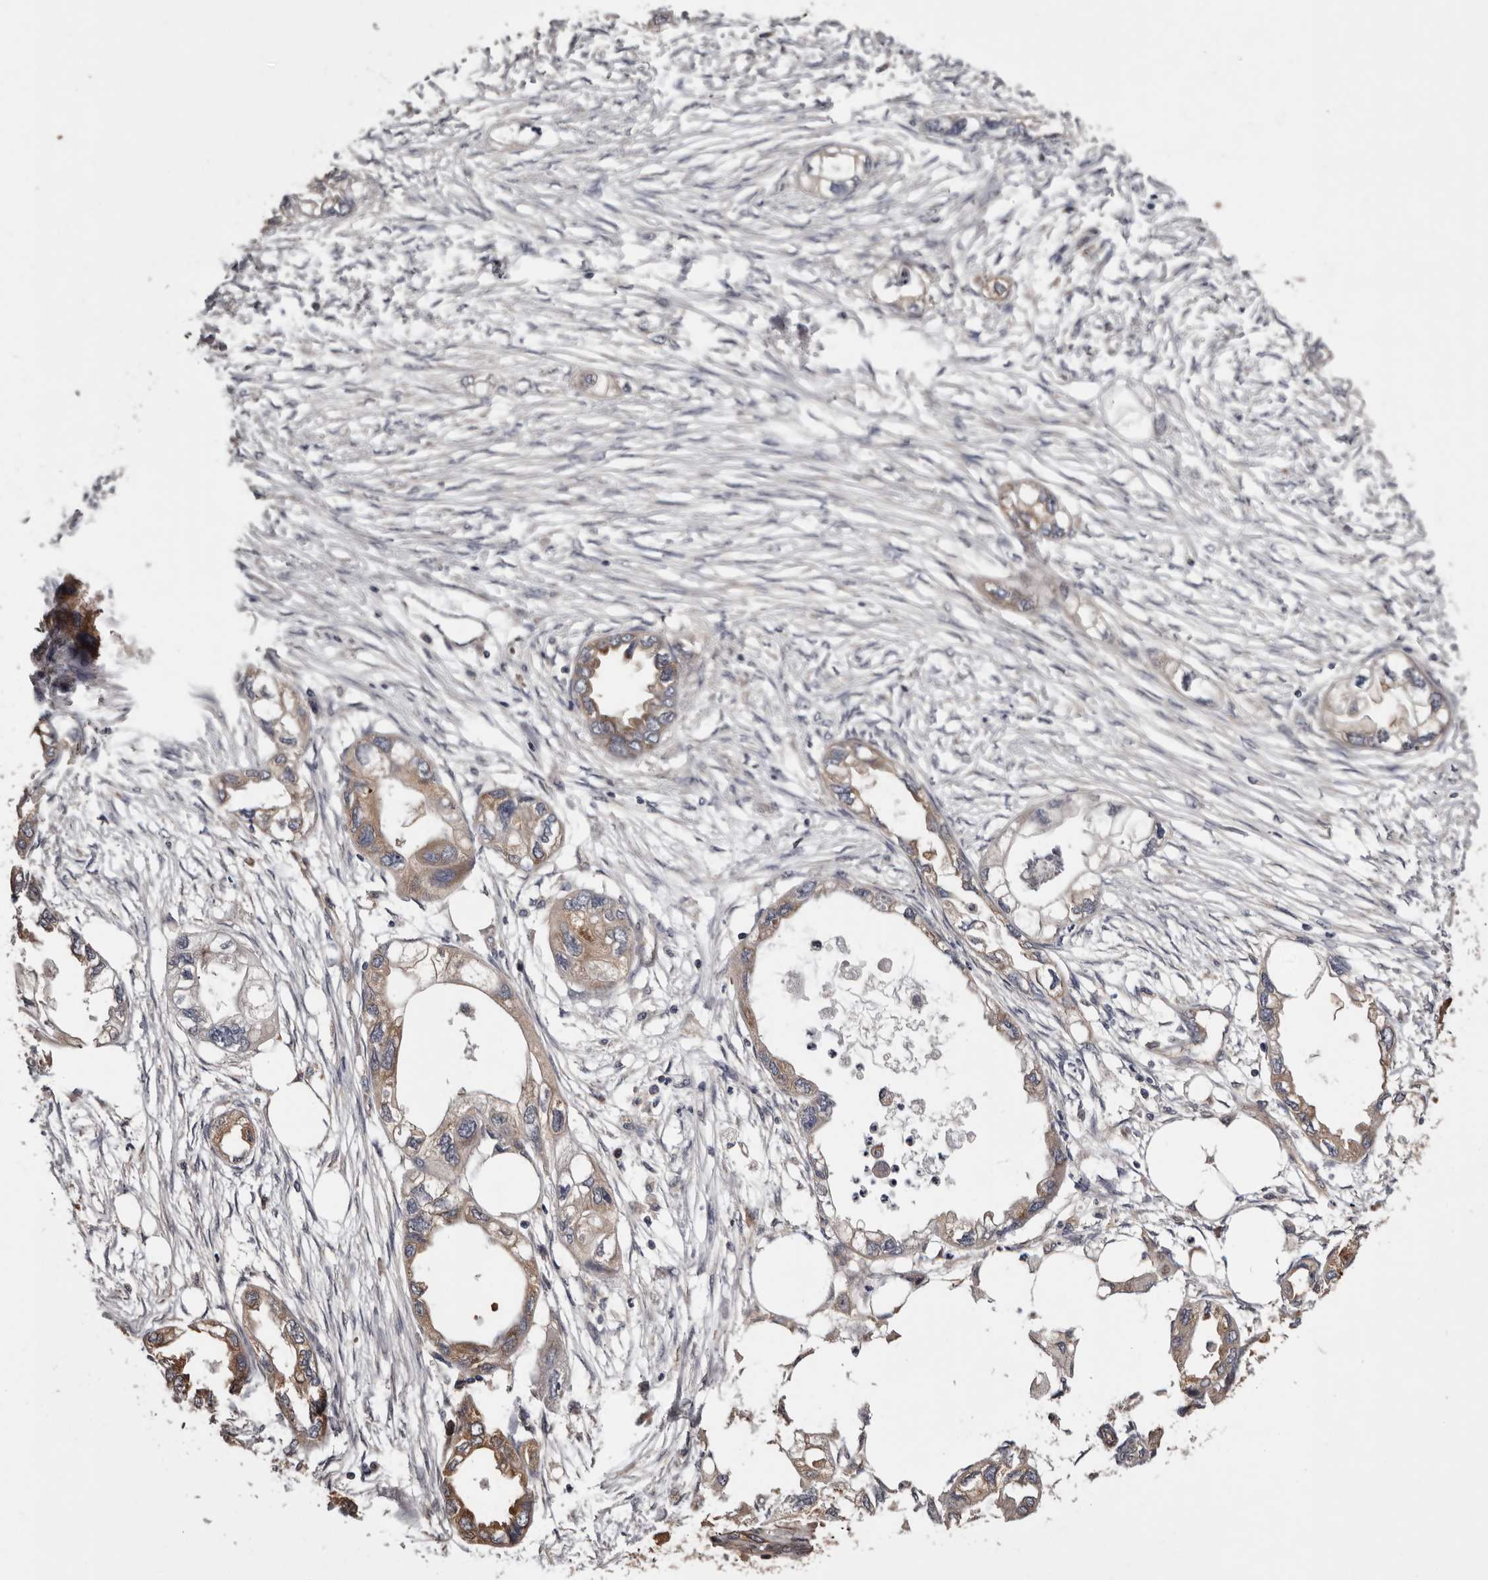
{"staining": {"intensity": "moderate", "quantity": ">75%", "location": "cytoplasmic/membranous"}, "tissue": "endometrial cancer", "cell_type": "Tumor cells", "image_type": "cancer", "snomed": [{"axis": "morphology", "description": "Adenocarcinoma, NOS"}, {"axis": "morphology", "description": "Adenocarcinoma, metastatic, NOS"}, {"axis": "topography", "description": "Adipose tissue"}, {"axis": "topography", "description": "Endometrium"}], "caption": "DAB immunohistochemical staining of human metastatic adenocarcinoma (endometrial) demonstrates moderate cytoplasmic/membranous protein expression in about >75% of tumor cells.", "gene": "DARS1", "patient": {"sex": "female", "age": 67}}